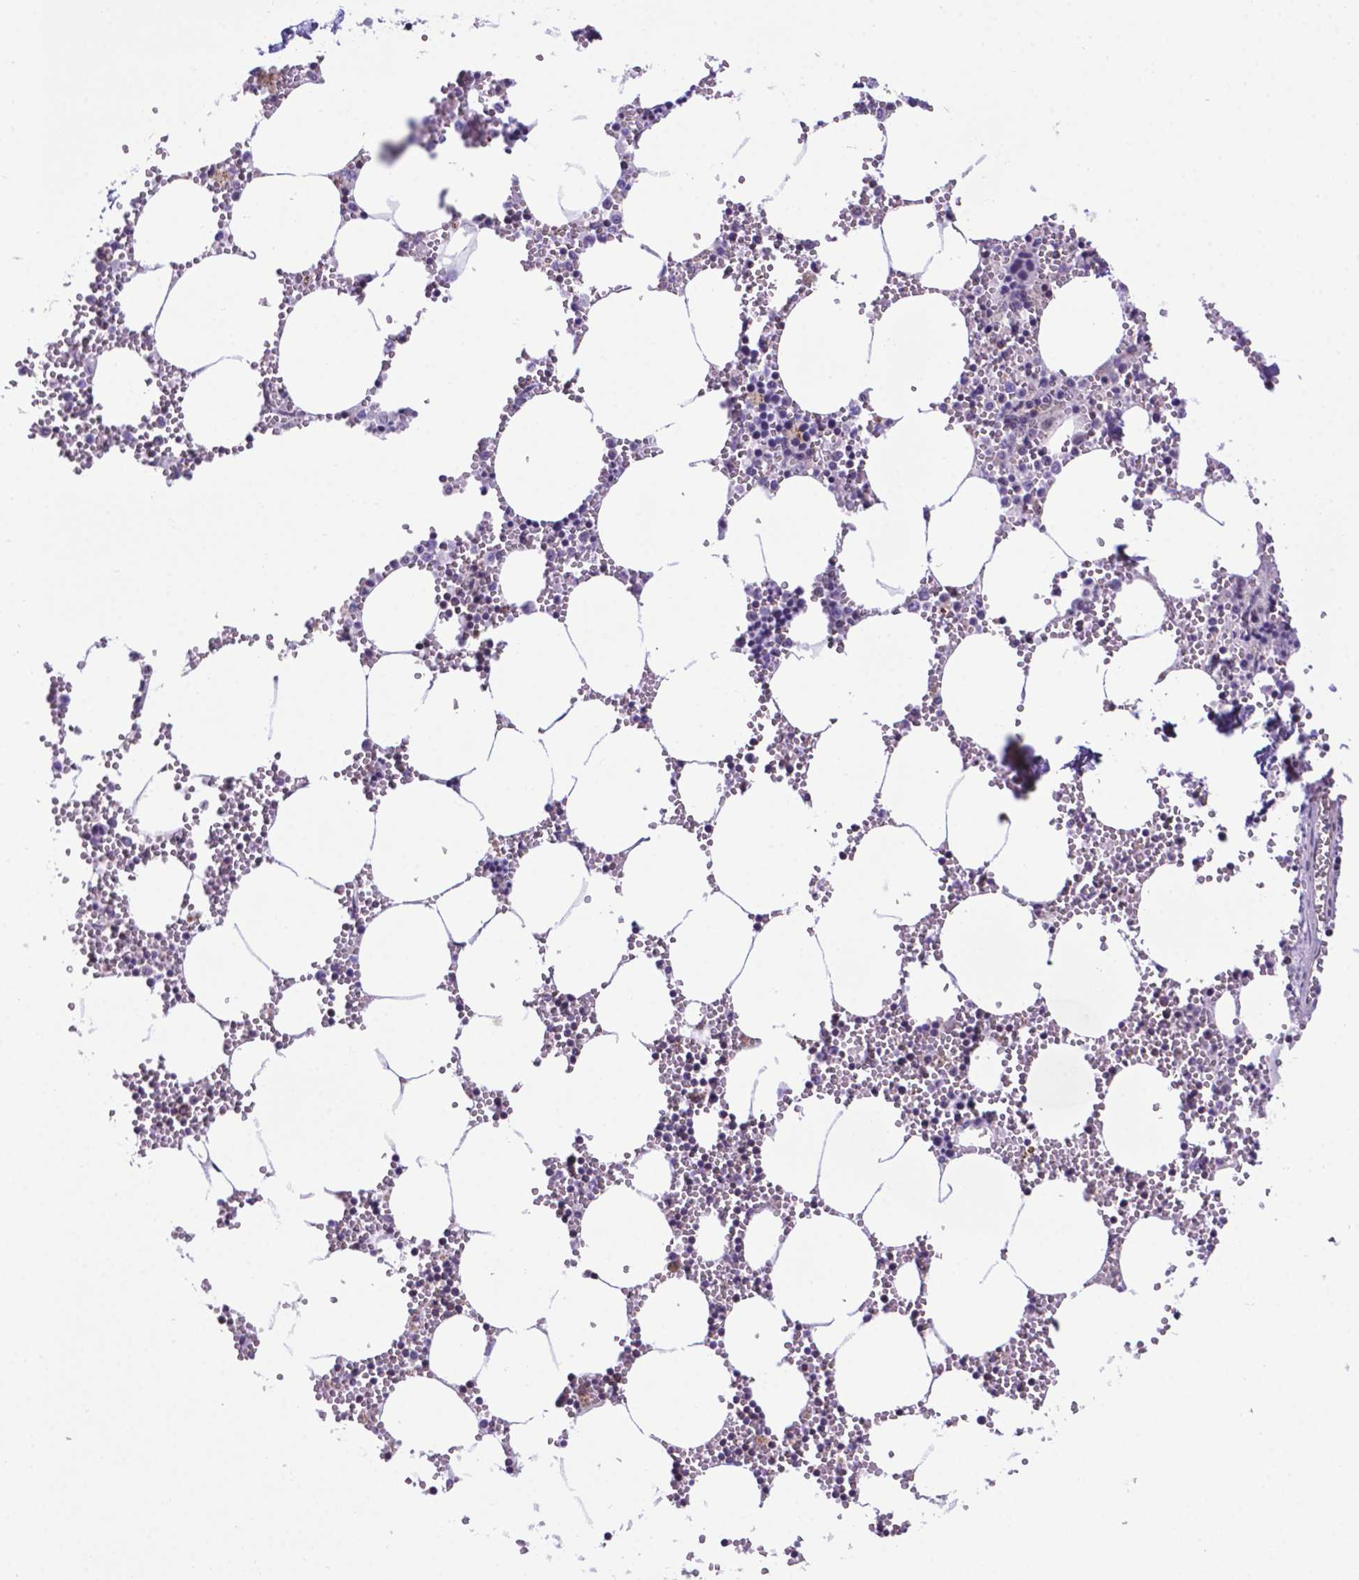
{"staining": {"intensity": "negative", "quantity": "none", "location": "none"}, "tissue": "bone marrow", "cell_type": "Hematopoietic cells", "image_type": "normal", "snomed": [{"axis": "morphology", "description": "Normal tissue, NOS"}, {"axis": "topography", "description": "Bone marrow"}], "caption": "There is no significant staining in hematopoietic cells of bone marrow. (DAB IHC, high magnification).", "gene": "POU3F3", "patient": {"sex": "male", "age": 54}}